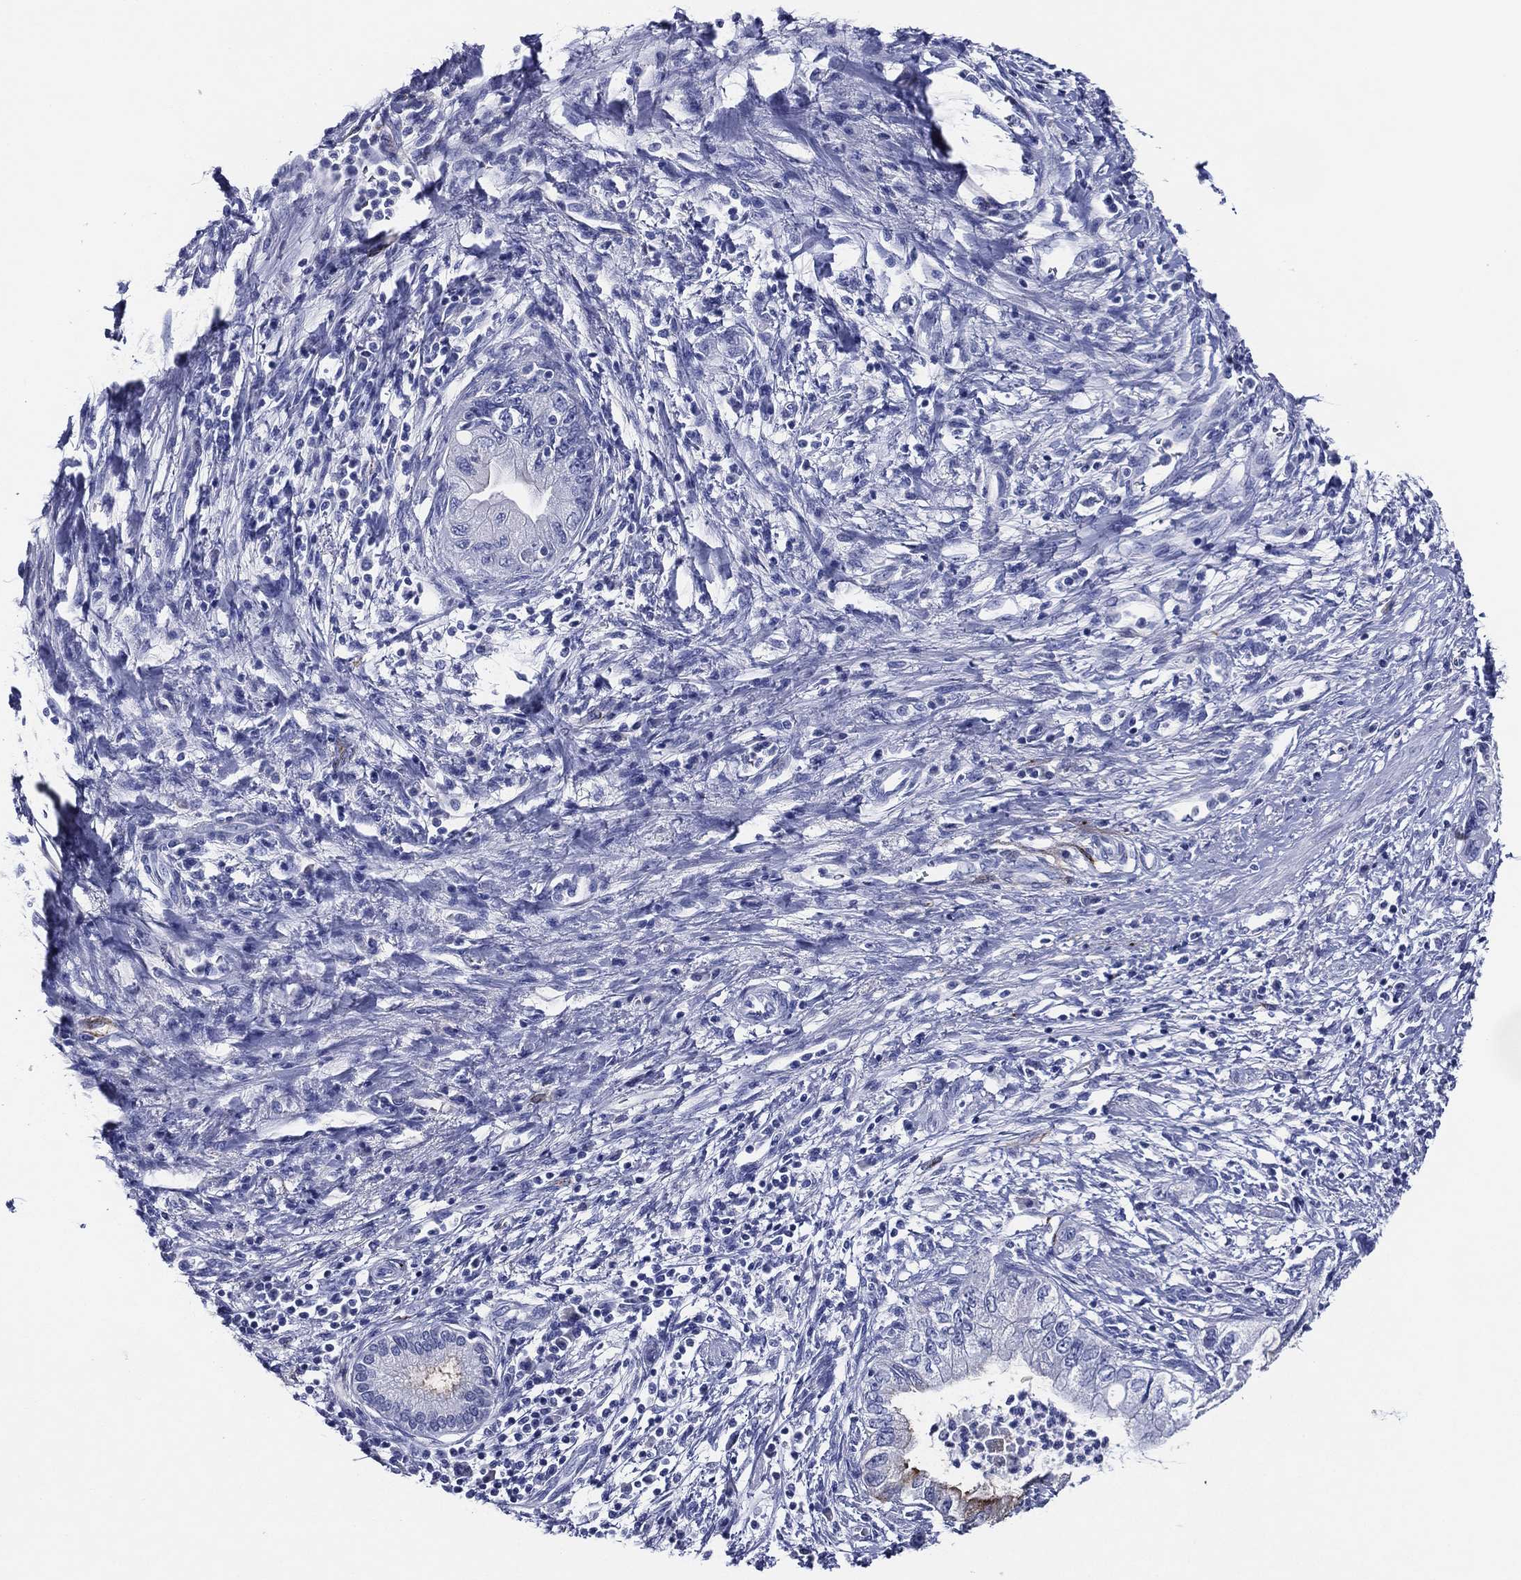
{"staining": {"intensity": "strong", "quantity": "<25%", "location": "cytoplasmic/membranous"}, "tissue": "pancreatic cancer", "cell_type": "Tumor cells", "image_type": "cancer", "snomed": [{"axis": "morphology", "description": "Adenocarcinoma, NOS"}, {"axis": "topography", "description": "Pancreas"}], "caption": "Pancreatic cancer (adenocarcinoma) stained with immunohistochemistry (IHC) displays strong cytoplasmic/membranous staining in about <25% of tumor cells.", "gene": "ACE2", "patient": {"sex": "female", "age": 73}}